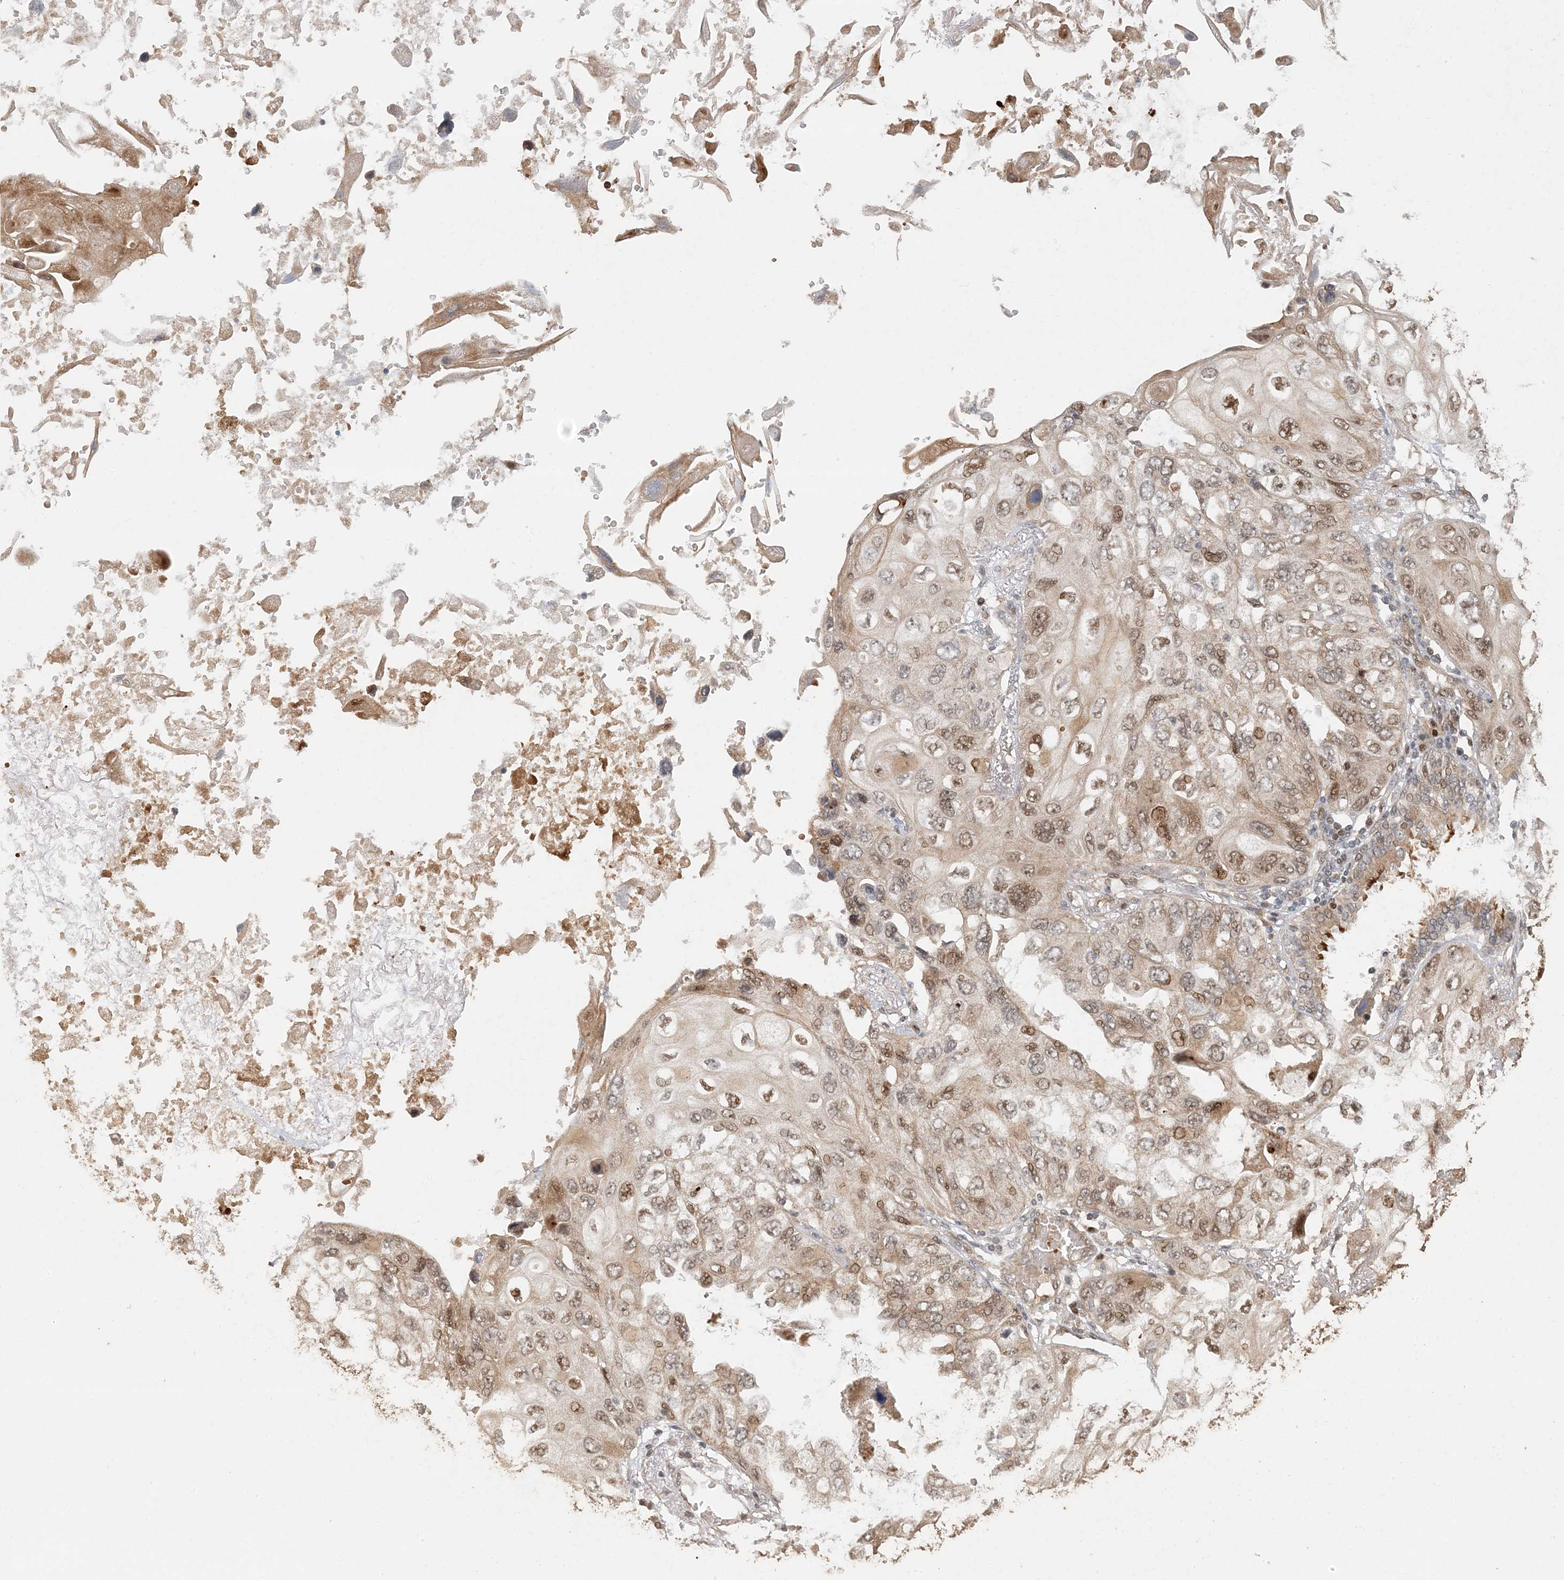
{"staining": {"intensity": "moderate", "quantity": ">75%", "location": "nuclear"}, "tissue": "lung cancer", "cell_type": "Tumor cells", "image_type": "cancer", "snomed": [{"axis": "morphology", "description": "Squamous cell carcinoma, NOS"}, {"axis": "topography", "description": "Lung"}], "caption": "Squamous cell carcinoma (lung) tissue reveals moderate nuclear staining in about >75% of tumor cells, visualized by immunohistochemistry.", "gene": "ATP13A2", "patient": {"sex": "female", "age": 73}}